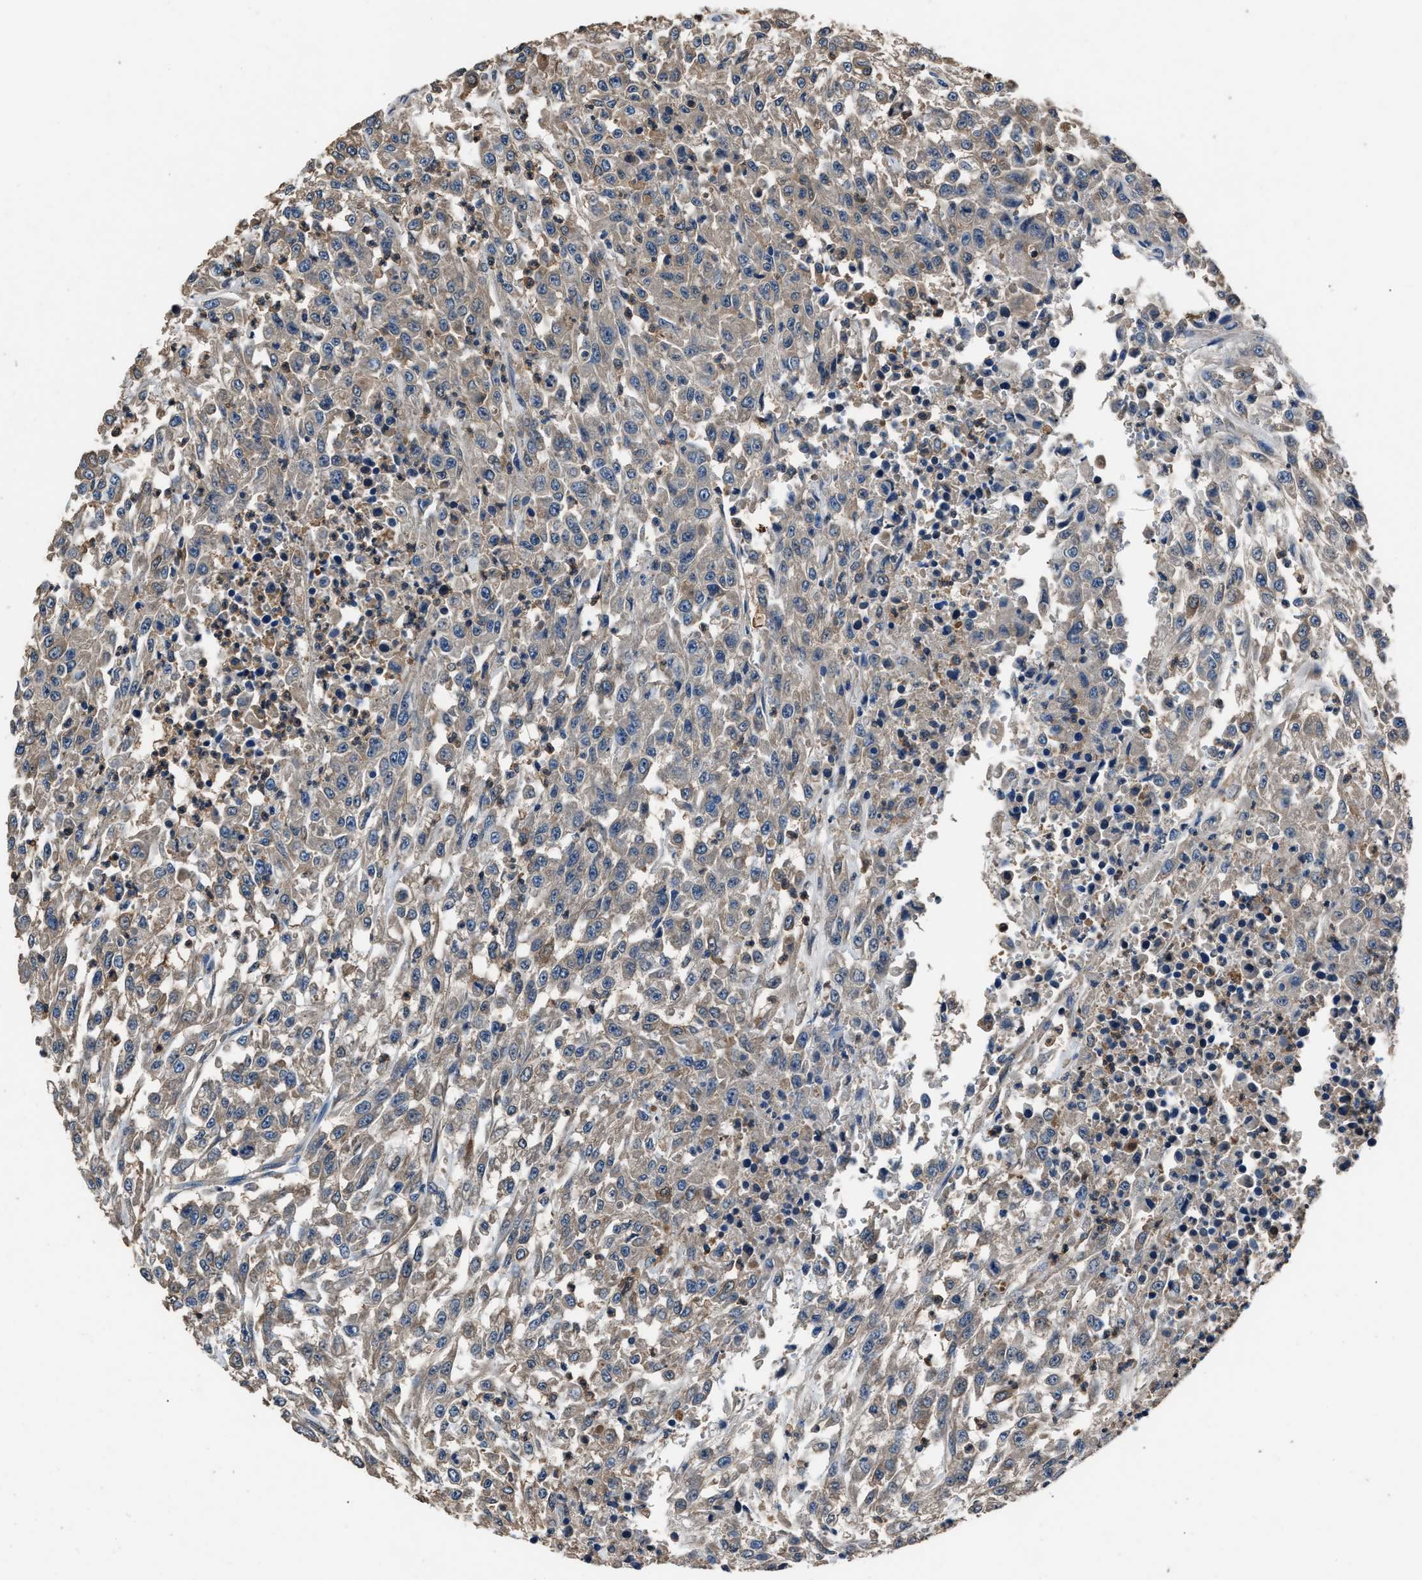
{"staining": {"intensity": "weak", "quantity": ">75%", "location": "cytoplasmic/membranous"}, "tissue": "urothelial cancer", "cell_type": "Tumor cells", "image_type": "cancer", "snomed": [{"axis": "morphology", "description": "Urothelial carcinoma, High grade"}, {"axis": "topography", "description": "Urinary bladder"}], "caption": "Urothelial carcinoma (high-grade) stained with immunohistochemistry (IHC) displays weak cytoplasmic/membranous positivity in approximately >75% of tumor cells.", "gene": "GSTP1", "patient": {"sex": "male", "age": 46}}